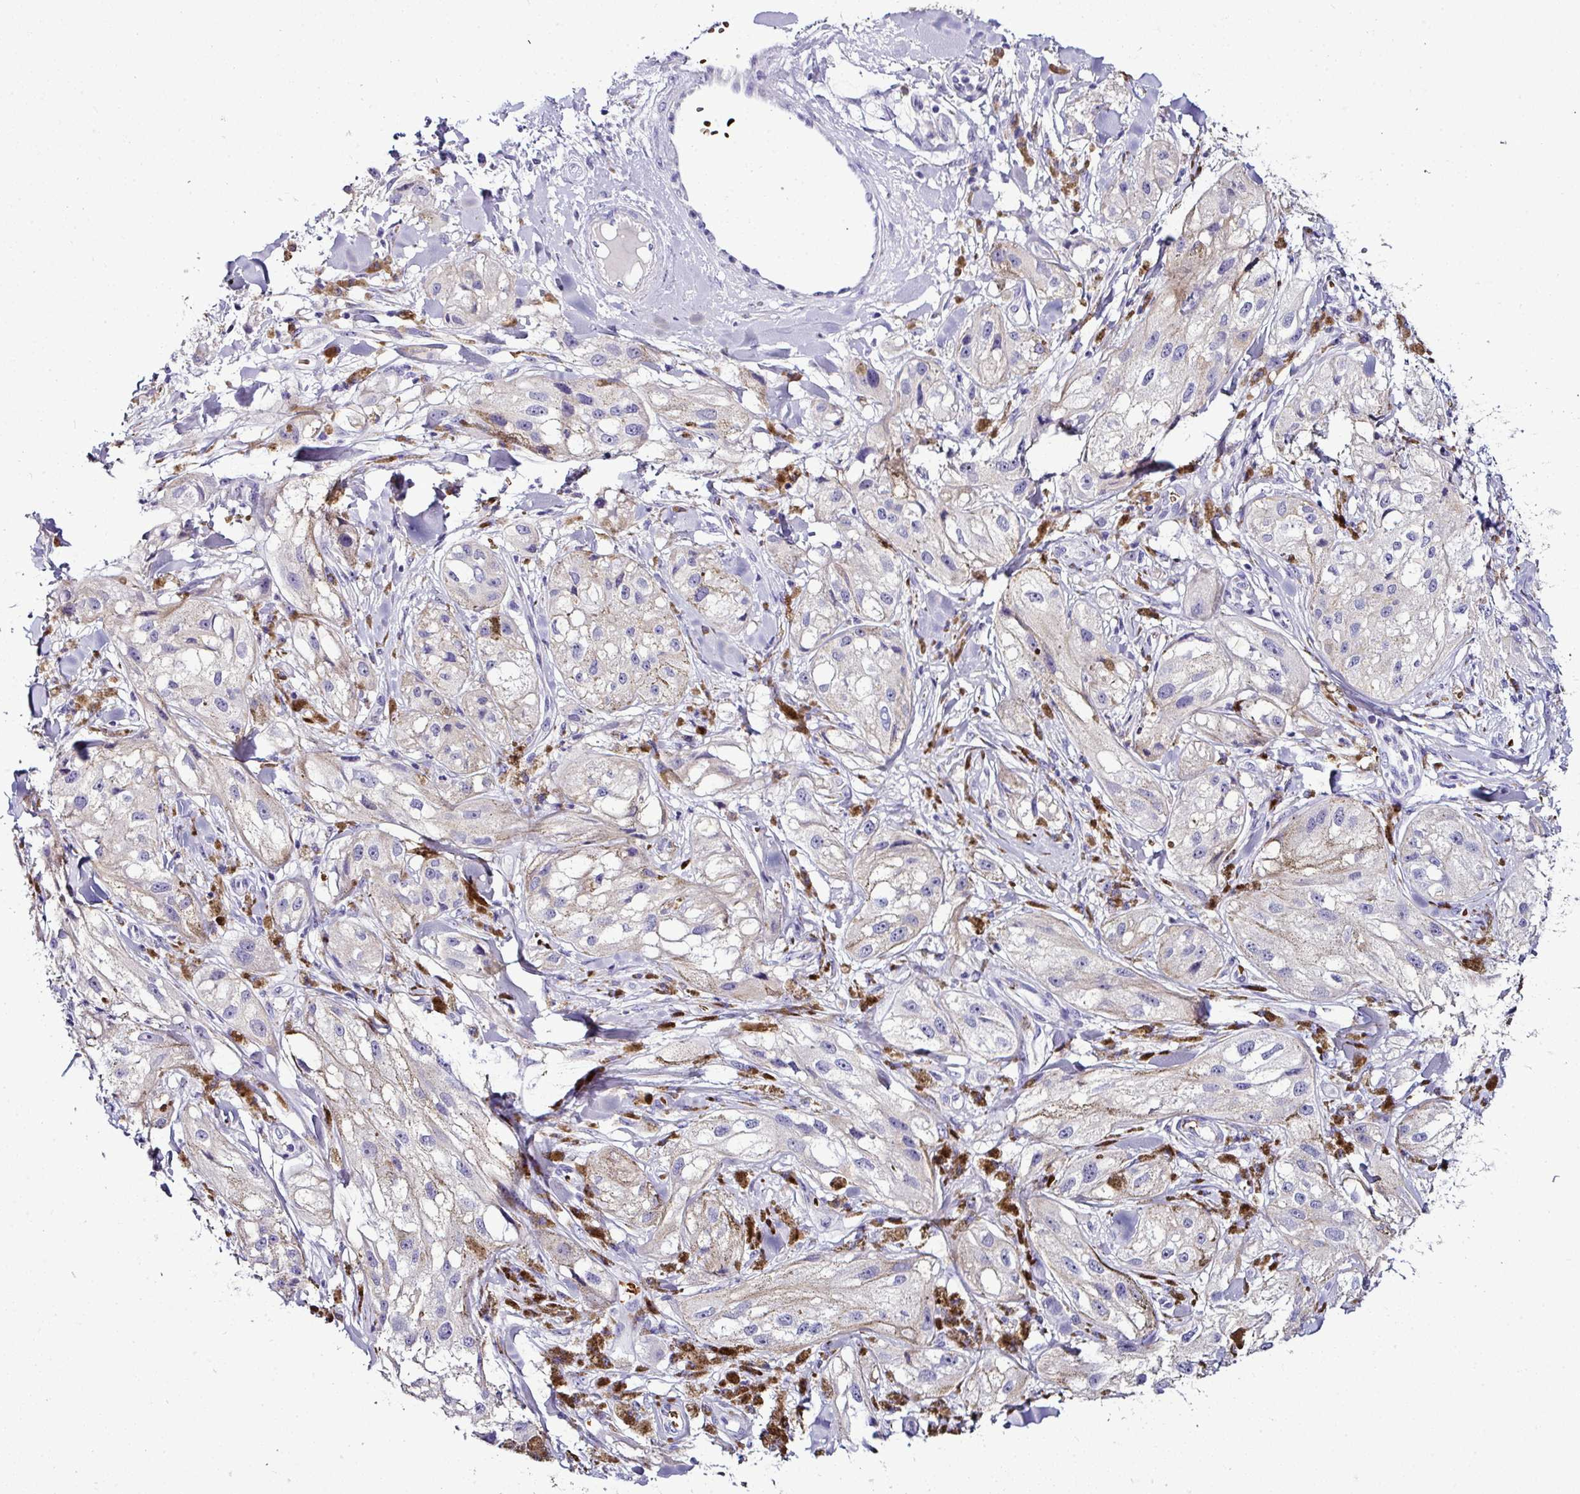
{"staining": {"intensity": "negative", "quantity": "none", "location": "none"}, "tissue": "melanoma", "cell_type": "Tumor cells", "image_type": "cancer", "snomed": [{"axis": "morphology", "description": "Malignant melanoma, NOS"}, {"axis": "topography", "description": "Skin"}], "caption": "Human malignant melanoma stained for a protein using immunohistochemistry displays no staining in tumor cells.", "gene": "NAPSA", "patient": {"sex": "male", "age": 88}}